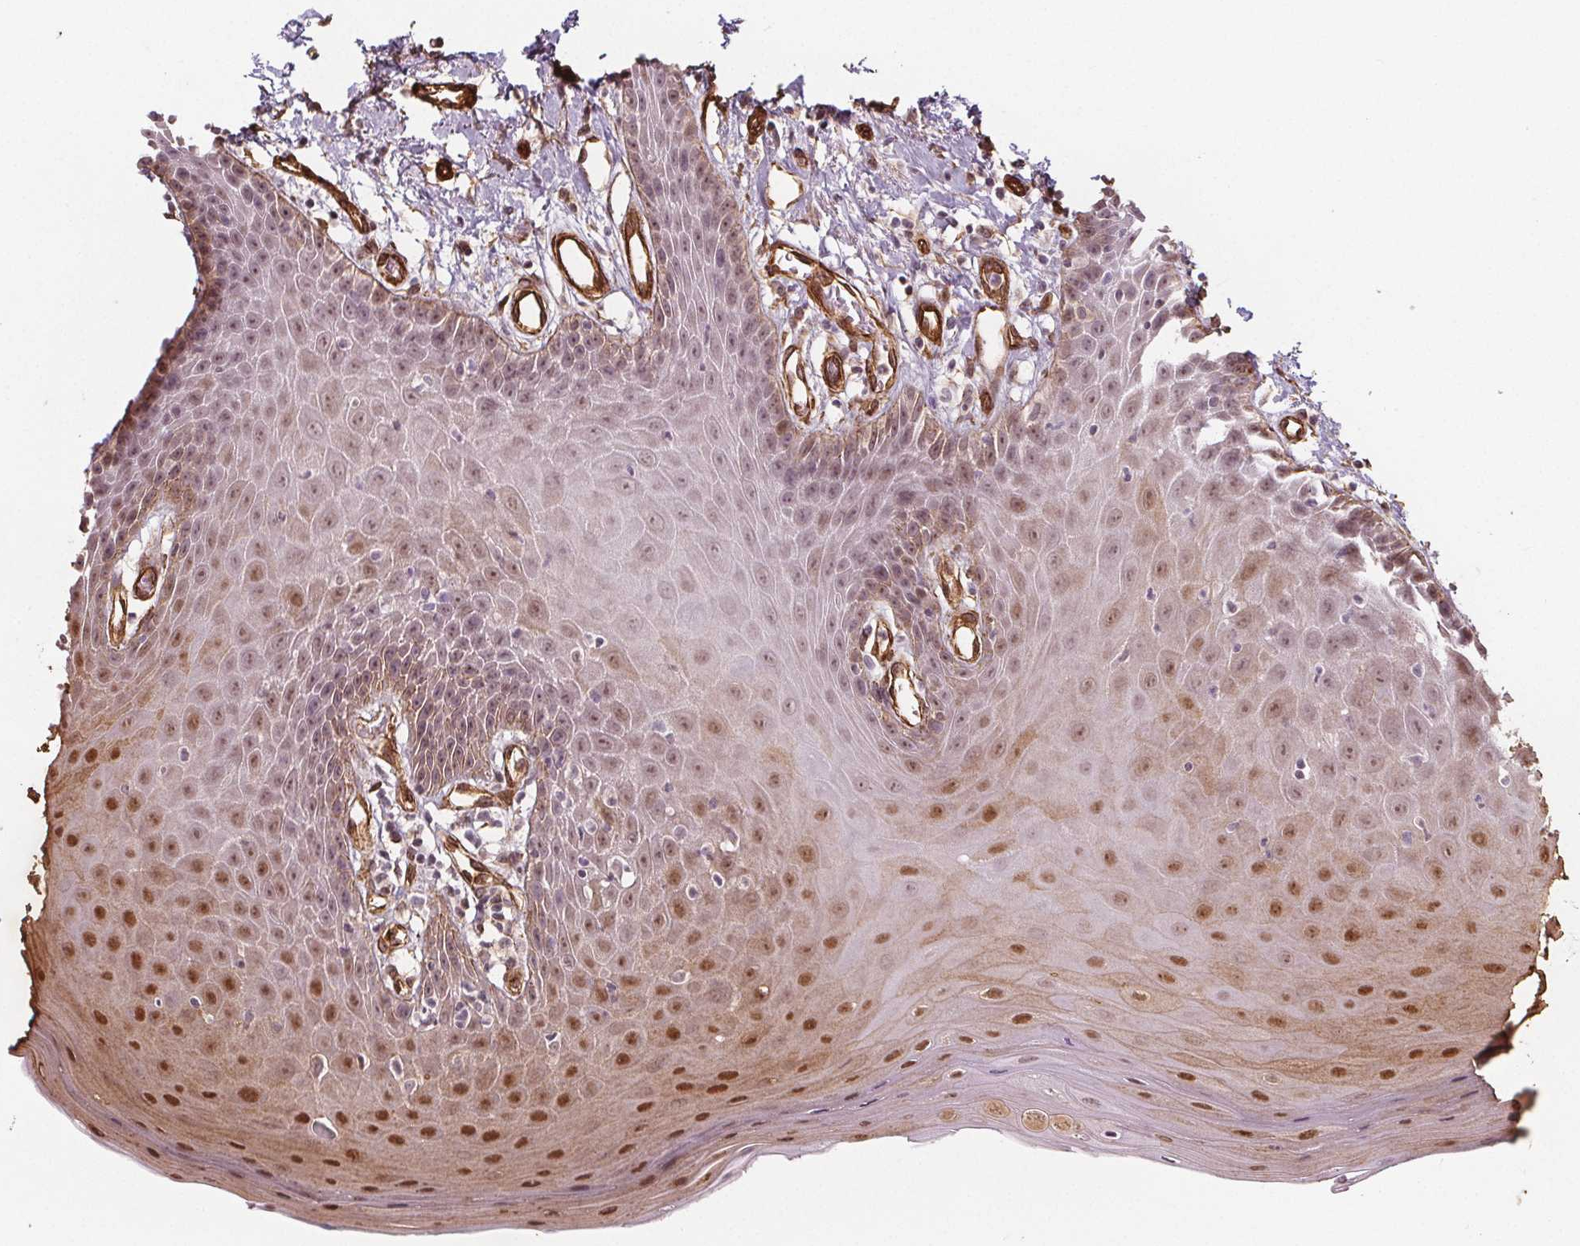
{"staining": {"intensity": "moderate", "quantity": "25%-75%", "location": "nuclear"}, "tissue": "oral mucosa", "cell_type": "Squamous epithelial cells", "image_type": "normal", "snomed": [{"axis": "morphology", "description": "Normal tissue, NOS"}, {"axis": "topography", "description": "Oral tissue"}, {"axis": "topography", "description": "Tounge, NOS"}], "caption": "Immunohistochemistry histopathology image of normal oral mucosa: human oral mucosa stained using immunohistochemistry (IHC) displays medium levels of moderate protein expression localized specifically in the nuclear of squamous epithelial cells, appearing as a nuclear brown color.", "gene": "HAS1", "patient": {"sex": "female", "age": 59}}